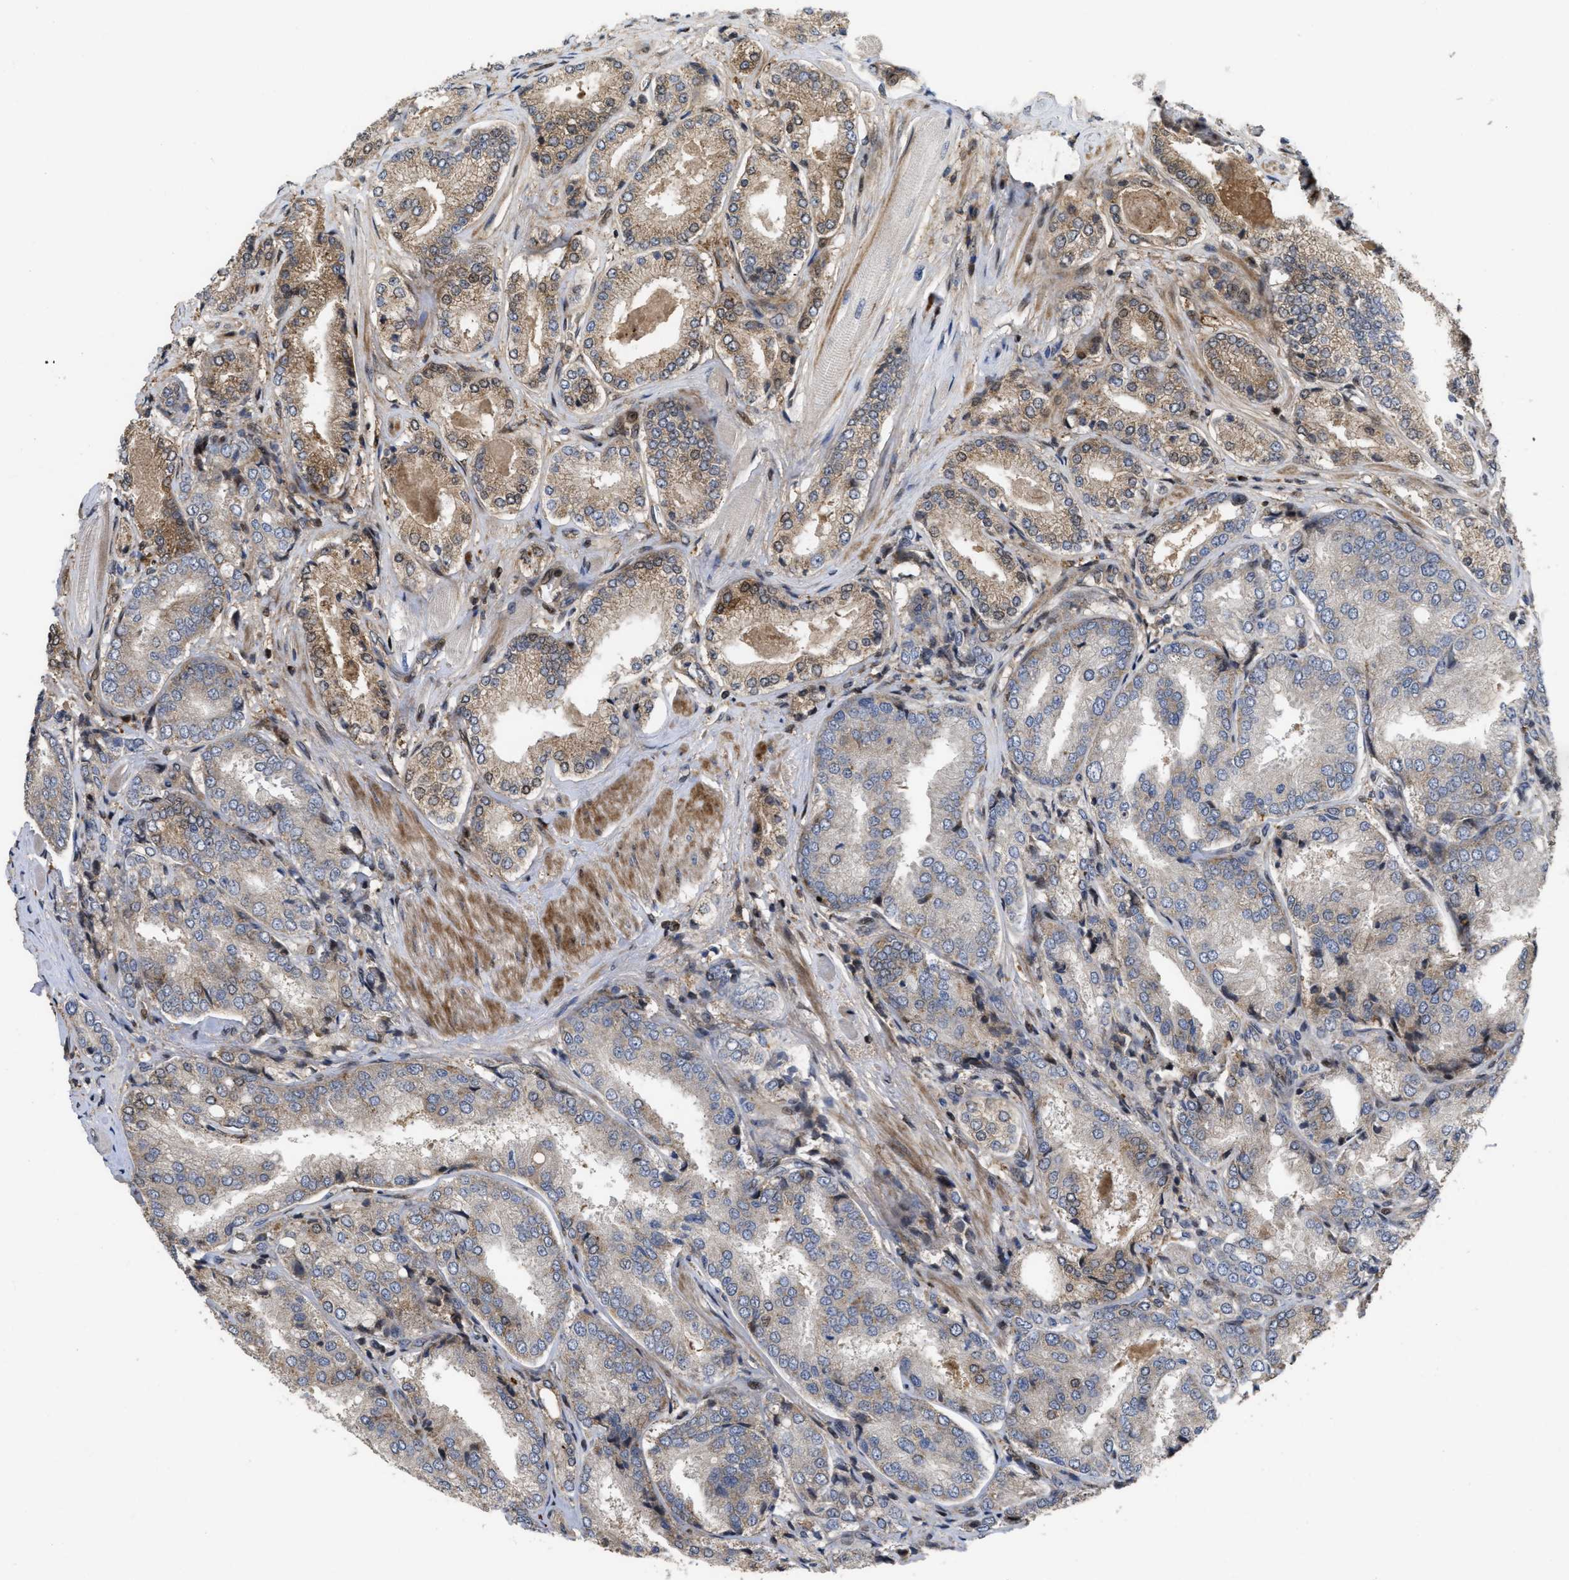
{"staining": {"intensity": "moderate", "quantity": "25%-75%", "location": "cytoplasmic/membranous"}, "tissue": "prostate cancer", "cell_type": "Tumor cells", "image_type": "cancer", "snomed": [{"axis": "morphology", "description": "Adenocarcinoma, High grade"}, {"axis": "topography", "description": "Prostate"}], "caption": "A high-resolution image shows IHC staining of prostate high-grade adenocarcinoma, which shows moderate cytoplasmic/membranous expression in about 25%-75% of tumor cells.", "gene": "CBR3", "patient": {"sex": "male", "age": 50}}